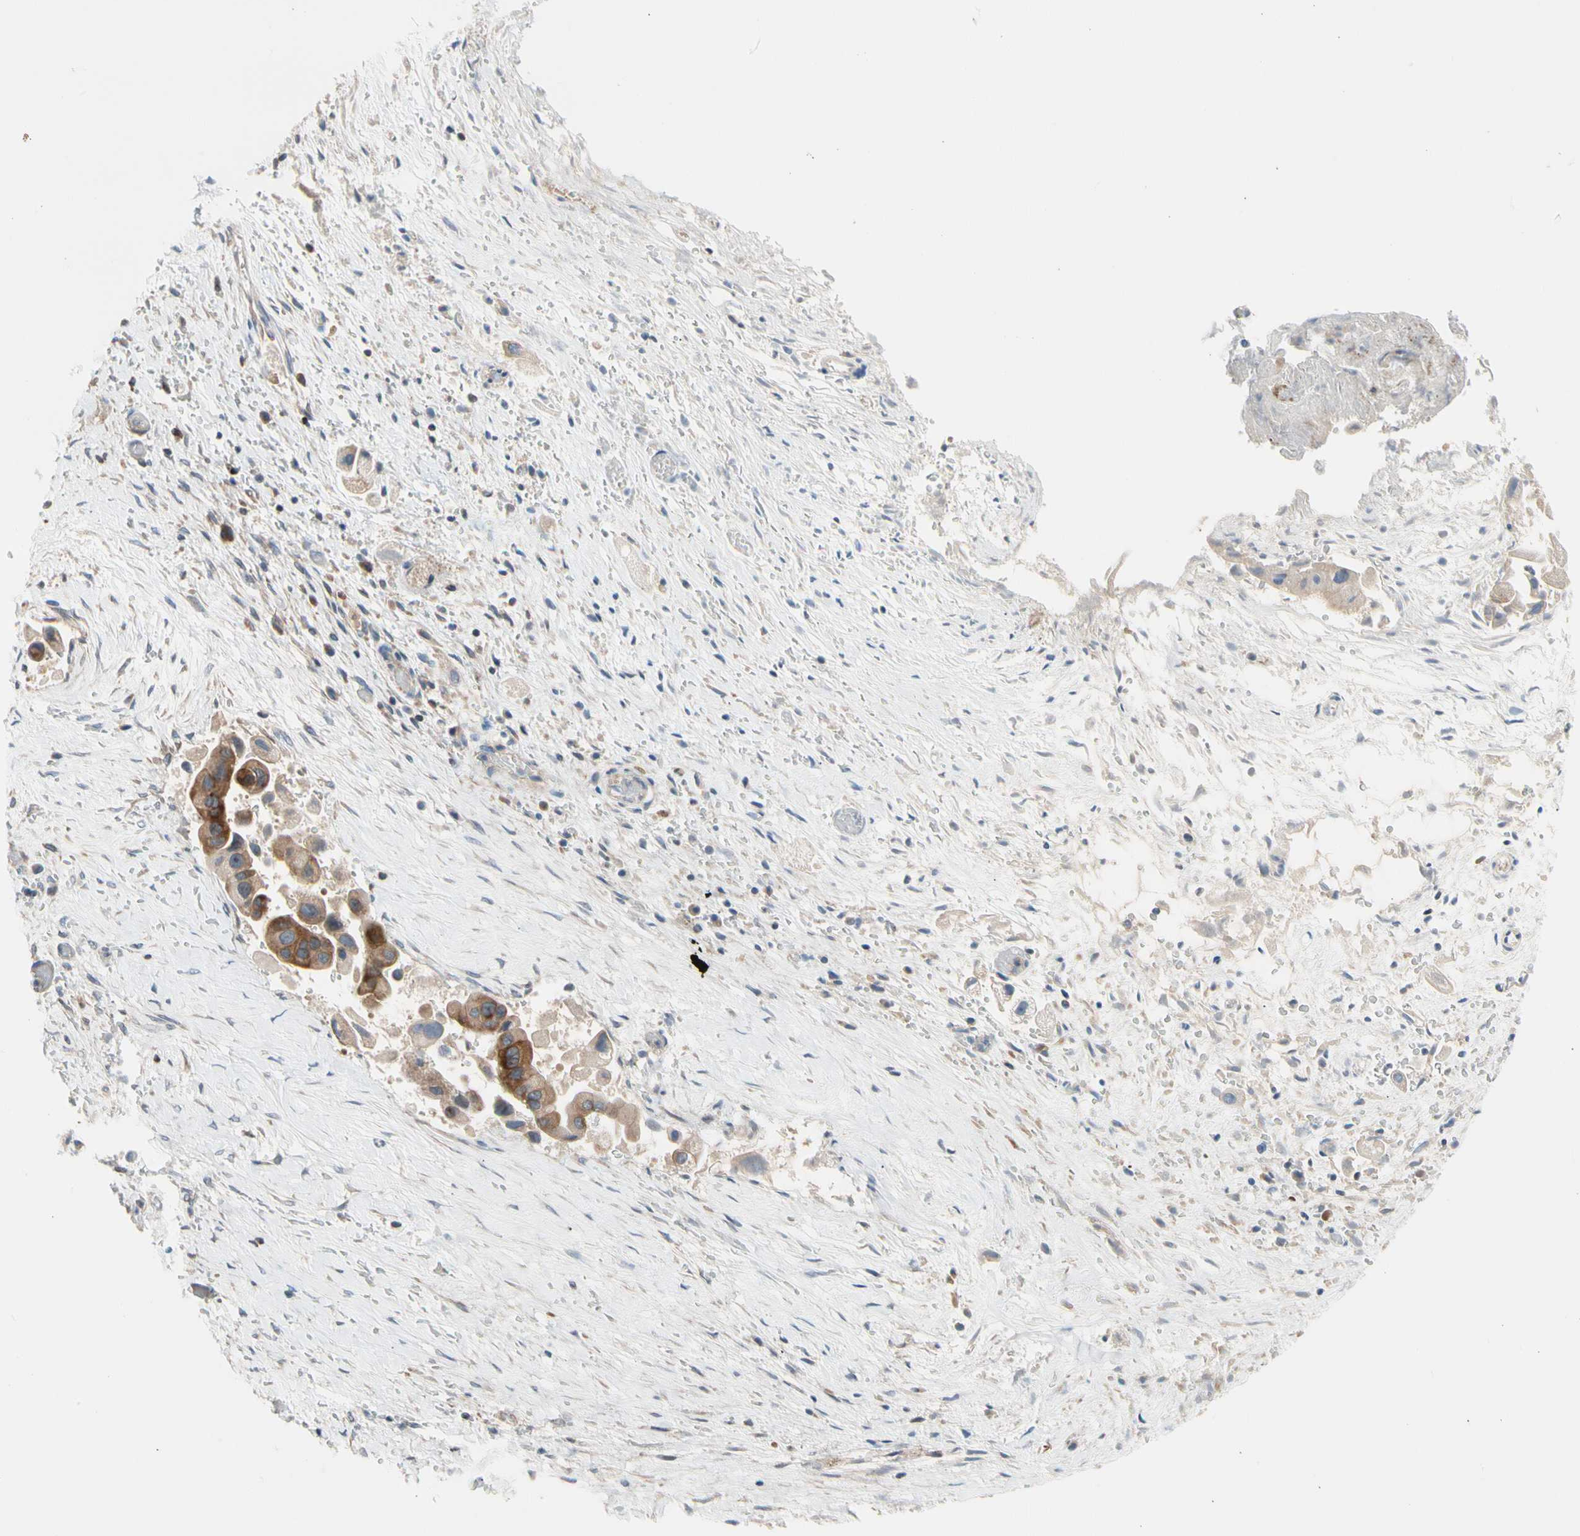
{"staining": {"intensity": "moderate", "quantity": "<25%", "location": "cytoplasmic/membranous"}, "tissue": "liver cancer", "cell_type": "Tumor cells", "image_type": "cancer", "snomed": [{"axis": "morphology", "description": "Normal tissue, NOS"}, {"axis": "morphology", "description": "Cholangiocarcinoma"}, {"axis": "topography", "description": "Liver"}, {"axis": "topography", "description": "Peripheral nerve tissue"}], "caption": "Approximately <25% of tumor cells in liver cholangiocarcinoma show moderate cytoplasmic/membranous protein staining as visualized by brown immunohistochemical staining.", "gene": "MAP3K3", "patient": {"sex": "male", "age": 50}}